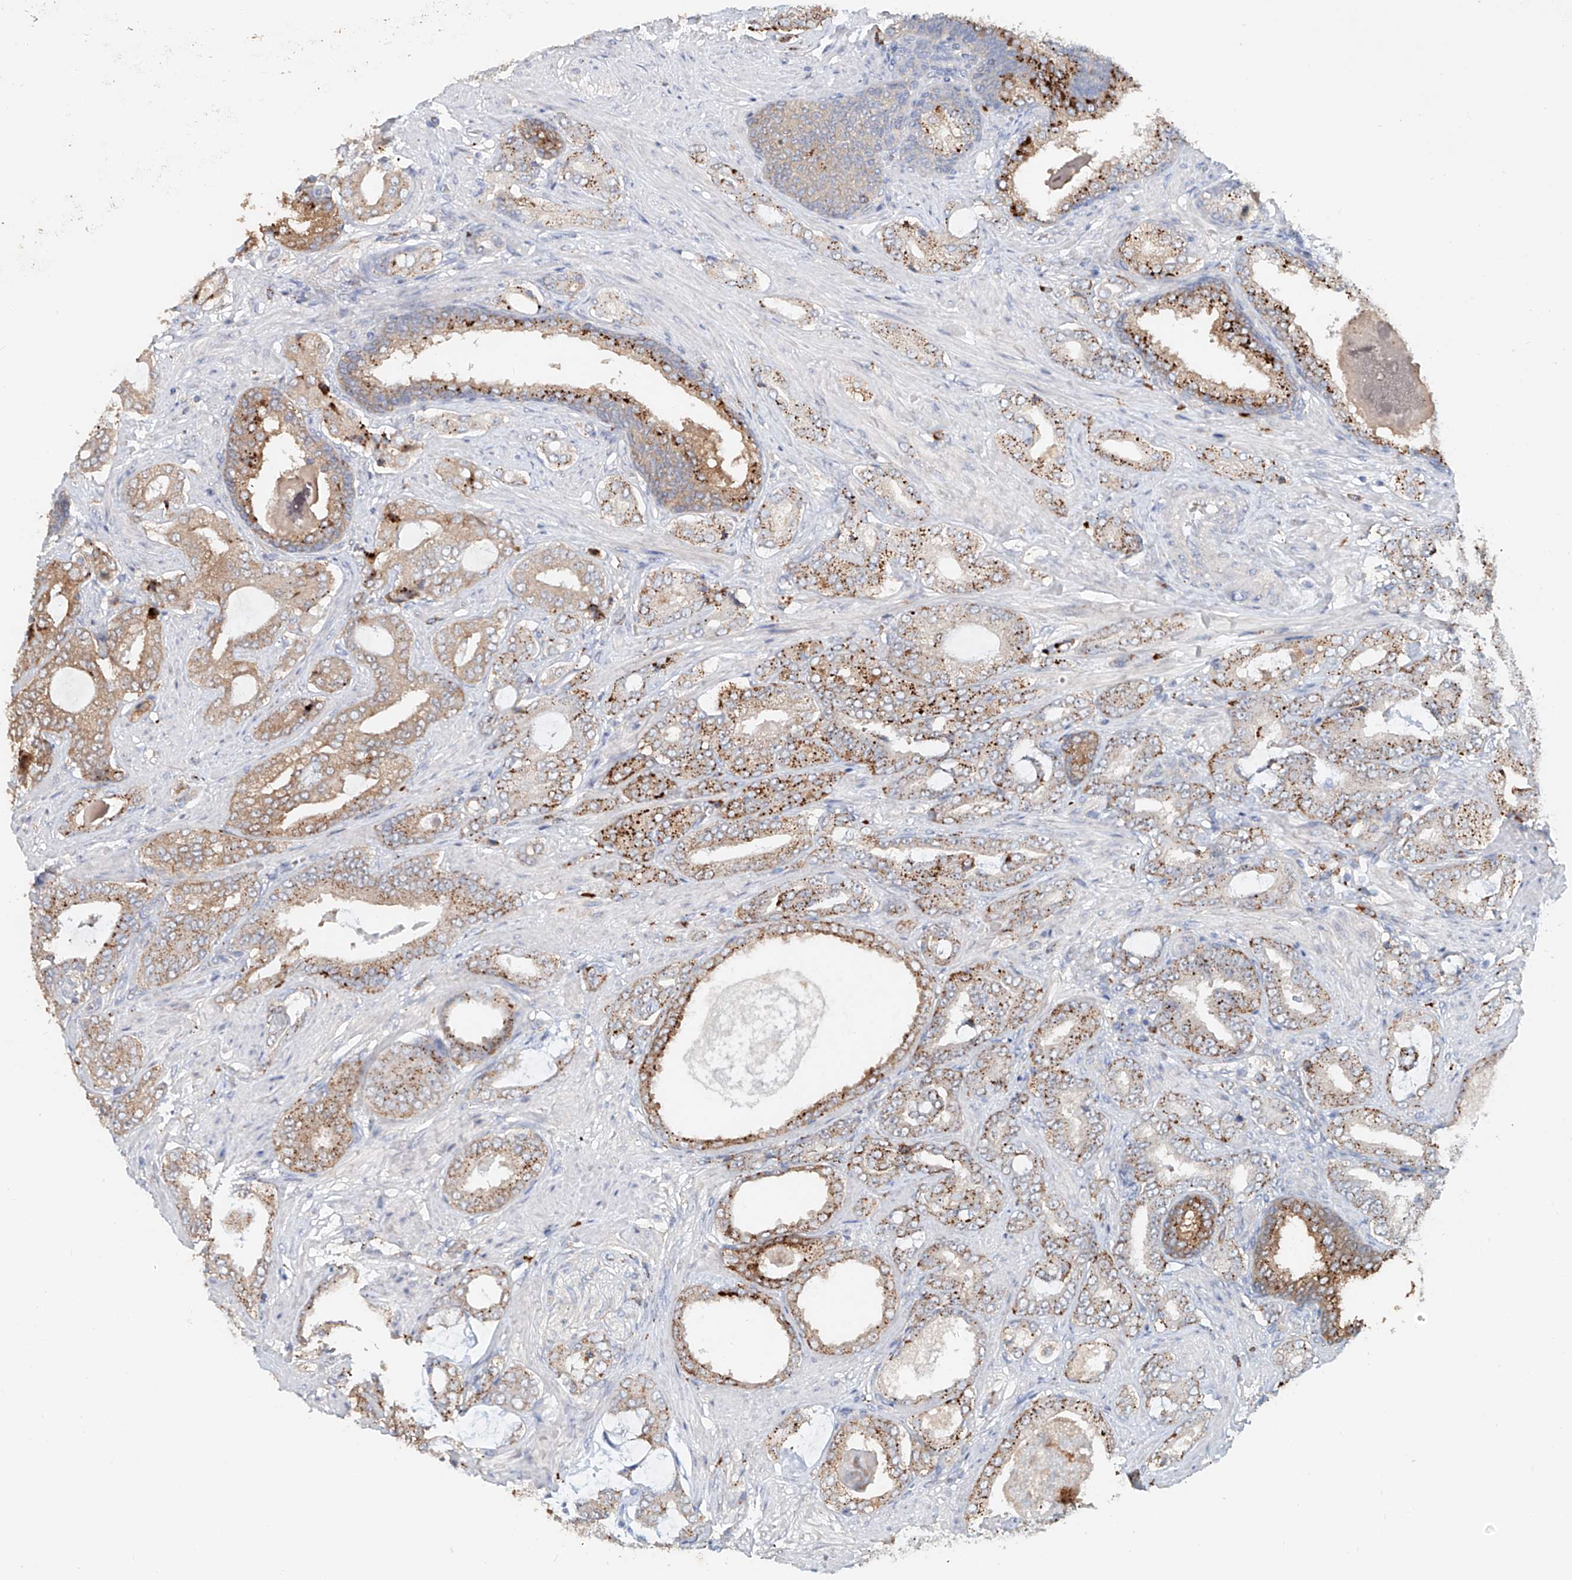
{"staining": {"intensity": "strong", "quantity": "25%-75%", "location": "cytoplasmic/membranous"}, "tissue": "prostate cancer", "cell_type": "Tumor cells", "image_type": "cancer", "snomed": [{"axis": "morphology", "description": "Adenocarcinoma, Low grade"}, {"axis": "topography", "description": "Prostate"}], "caption": "Immunohistochemical staining of prostate cancer demonstrates strong cytoplasmic/membranous protein staining in approximately 25%-75% of tumor cells.", "gene": "TRIM47", "patient": {"sex": "male", "age": 71}}